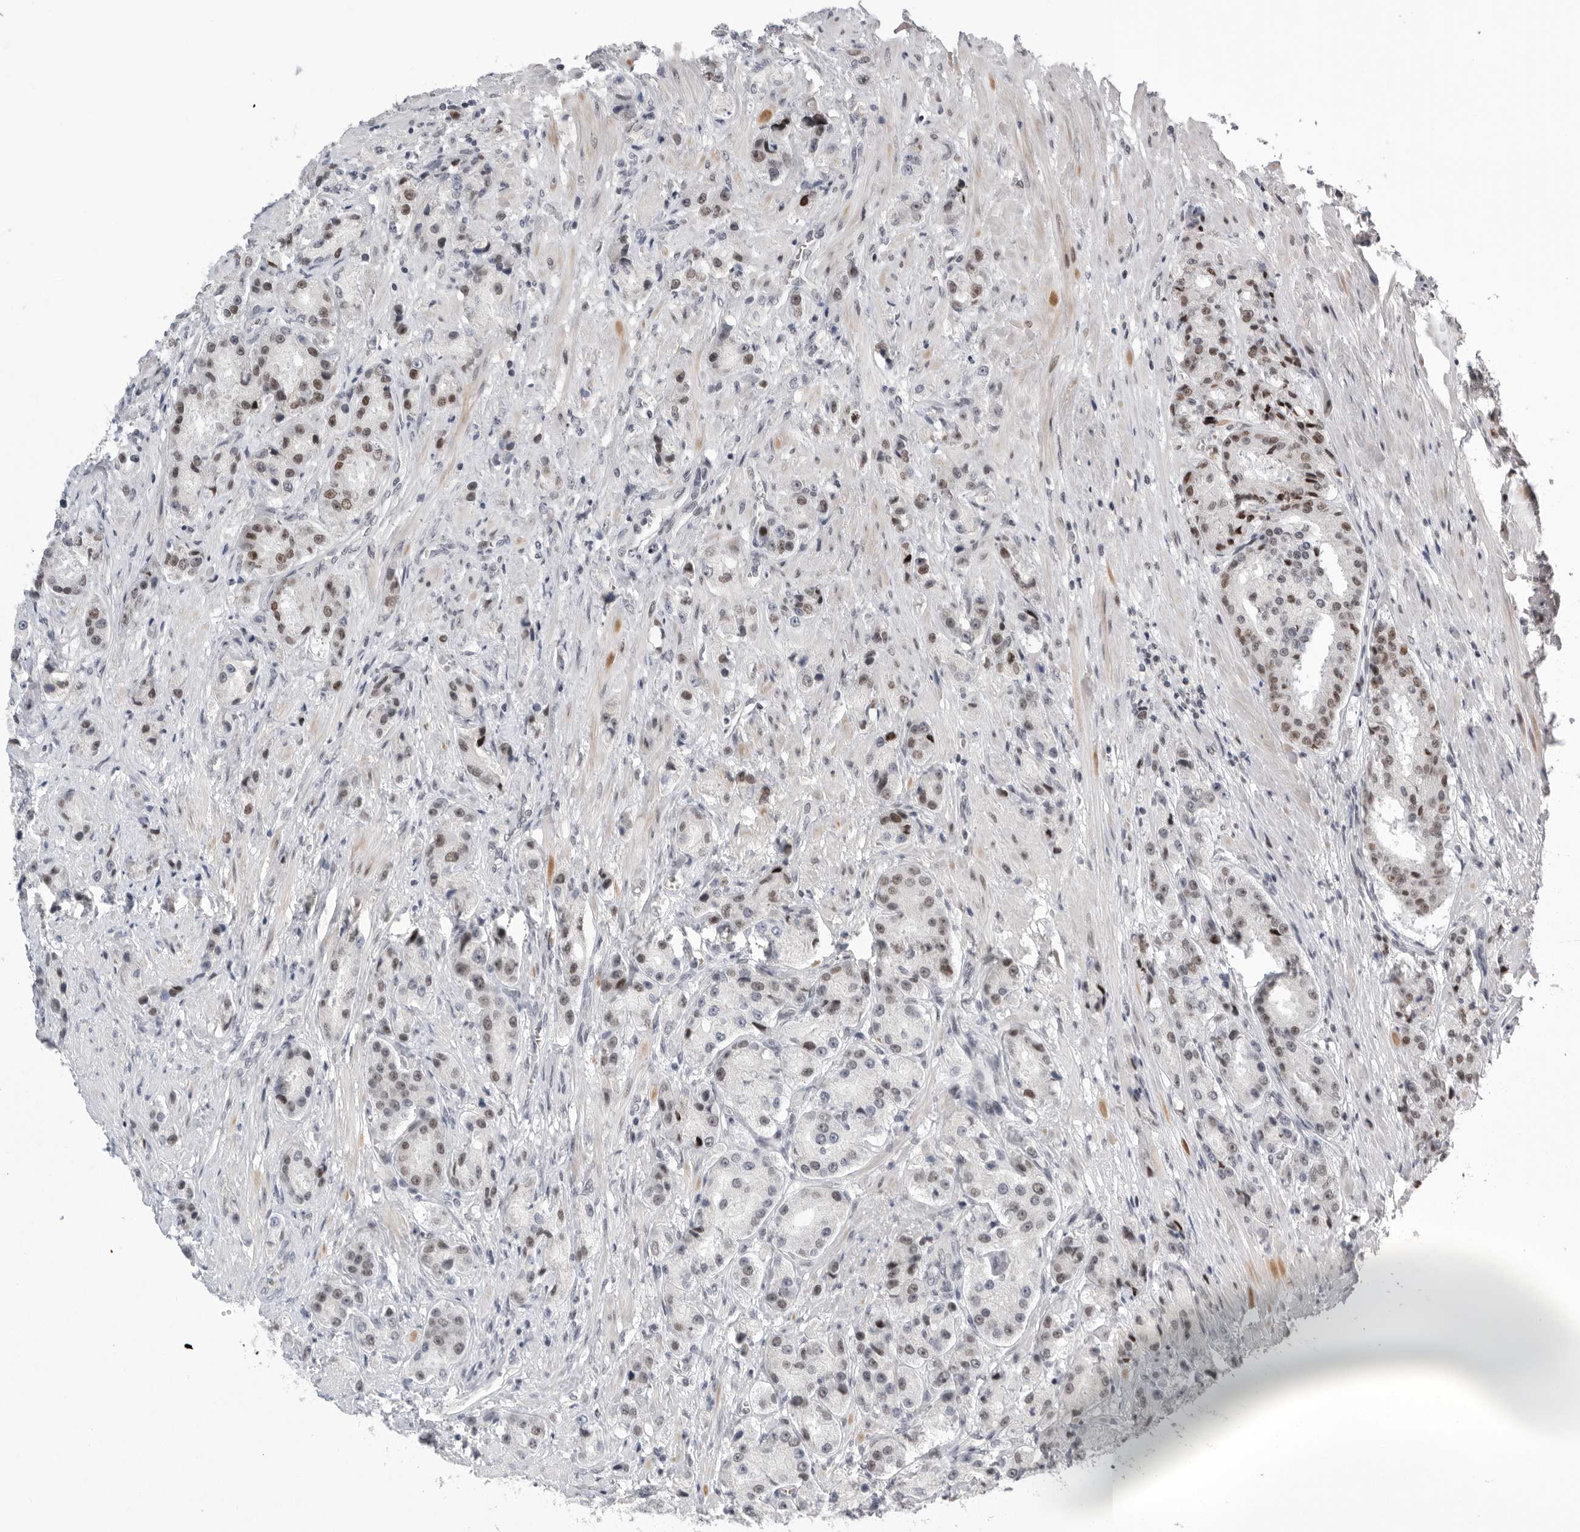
{"staining": {"intensity": "moderate", "quantity": ">75%", "location": "nuclear"}, "tissue": "prostate cancer", "cell_type": "Tumor cells", "image_type": "cancer", "snomed": [{"axis": "morphology", "description": "Adenocarcinoma, High grade"}, {"axis": "topography", "description": "Prostate"}], "caption": "An image of prostate cancer (high-grade adenocarcinoma) stained for a protein shows moderate nuclear brown staining in tumor cells.", "gene": "POU5F1", "patient": {"sex": "male", "age": 60}}